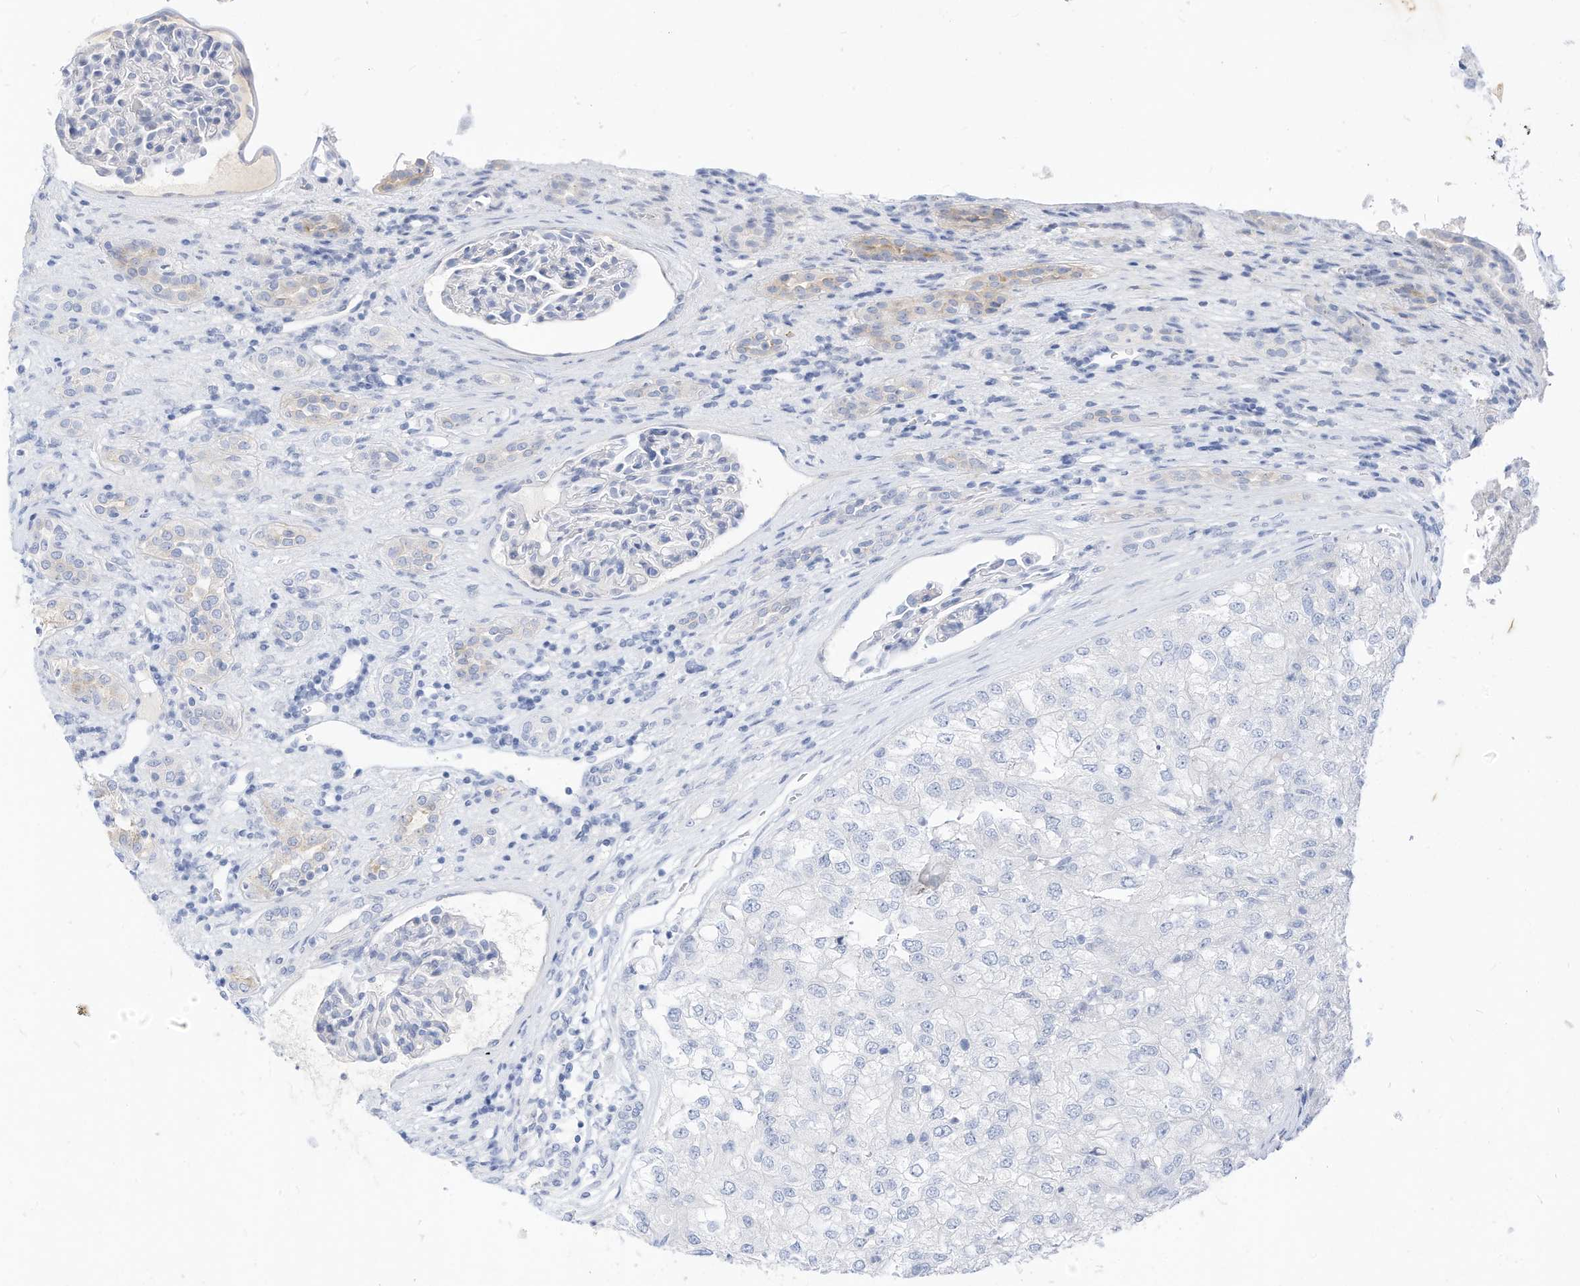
{"staining": {"intensity": "negative", "quantity": "none", "location": "none"}, "tissue": "renal cancer", "cell_type": "Tumor cells", "image_type": "cancer", "snomed": [{"axis": "morphology", "description": "Adenocarcinoma, NOS"}, {"axis": "topography", "description": "Kidney"}], "caption": "There is no significant positivity in tumor cells of renal cancer (adenocarcinoma). (Stains: DAB immunohistochemistry (IHC) with hematoxylin counter stain, Microscopy: brightfield microscopy at high magnification).", "gene": "SPOCD1", "patient": {"sex": "female", "age": 54}}